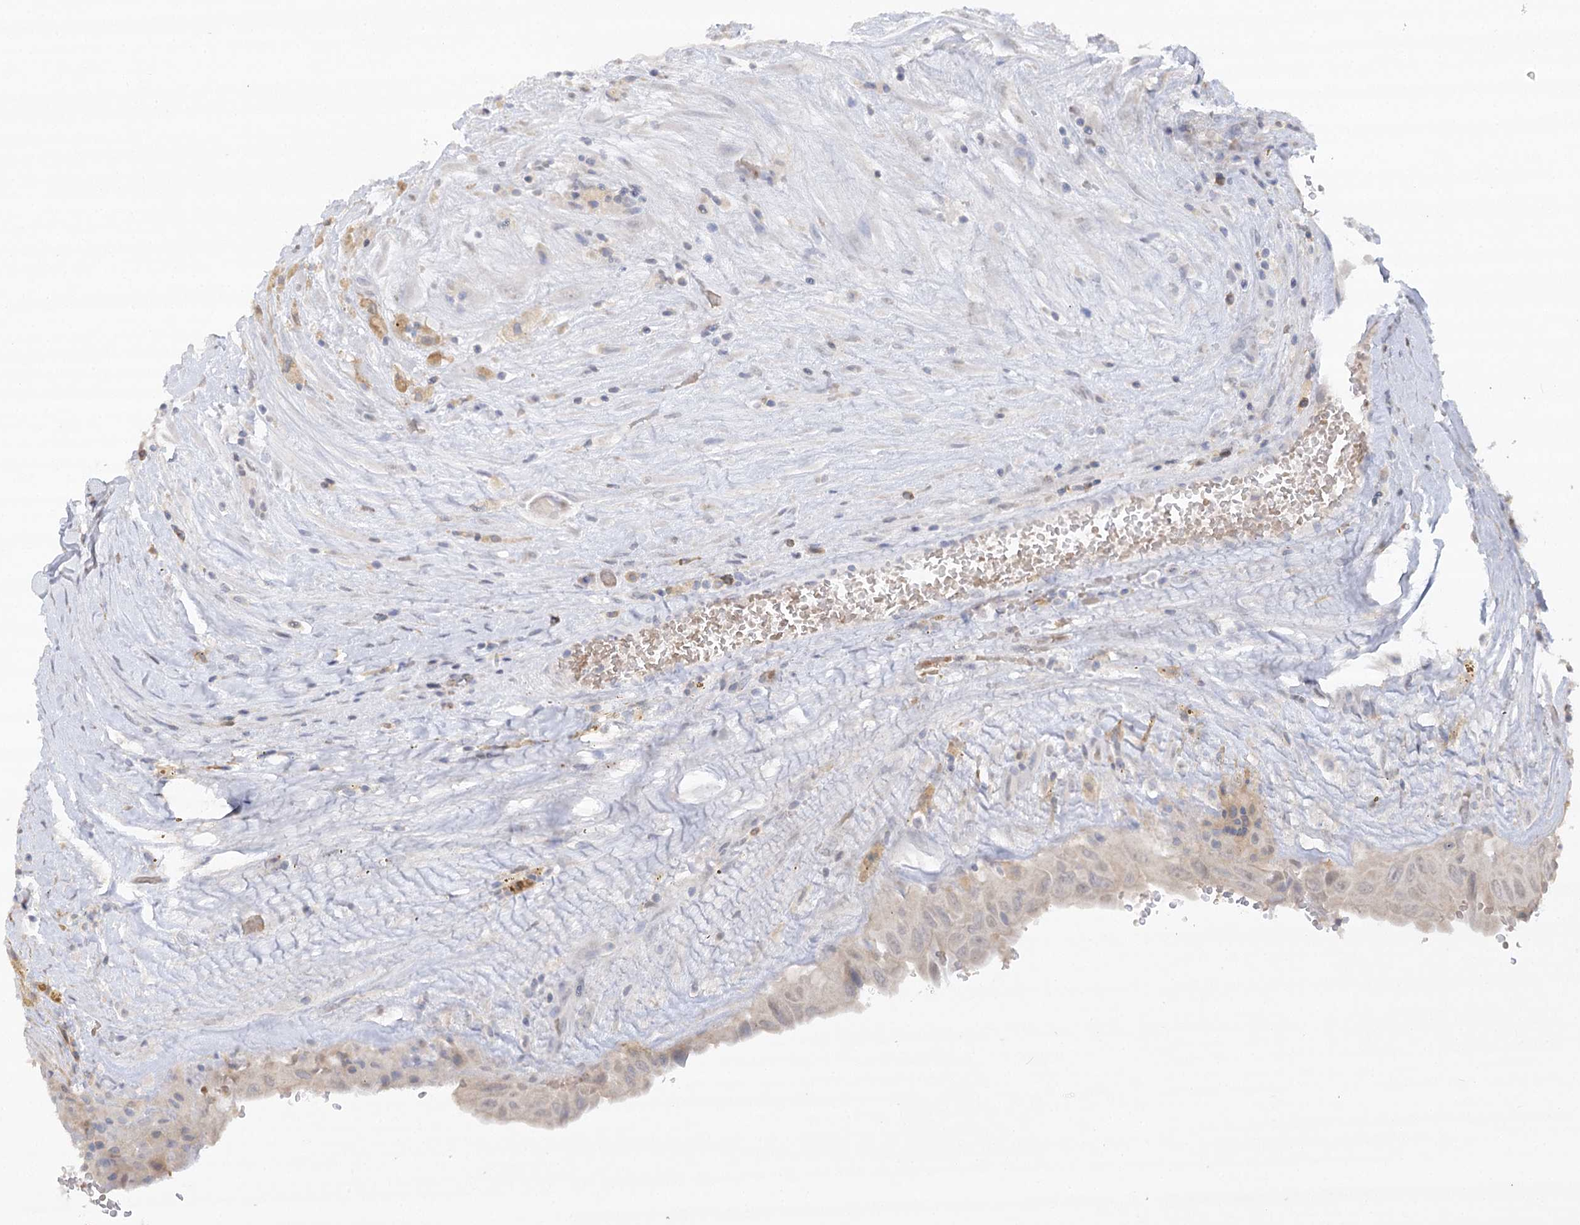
{"staining": {"intensity": "negative", "quantity": "none", "location": "none"}, "tissue": "thyroid cancer", "cell_type": "Tumor cells", "image_type": "cancer", "snomed": [{"axis": "morphology", "description": "Papillary adenocarcinoma, NOS"}, {"axis": "topography", "description": "Thyroid gland"}], "caption": "Tumor cells are negative for protein expression in human thyroid papillary adenocarcinoma. (Stains: DAB (3,3'-diaminobenzidine) immunohistochemistry (IHC) with hematoxylin counter stain, Microscopy: brightfield microscopy at high magnification).", "gene": "TRAF3IP1", "patient": {"sex": "male", "age": 77}}